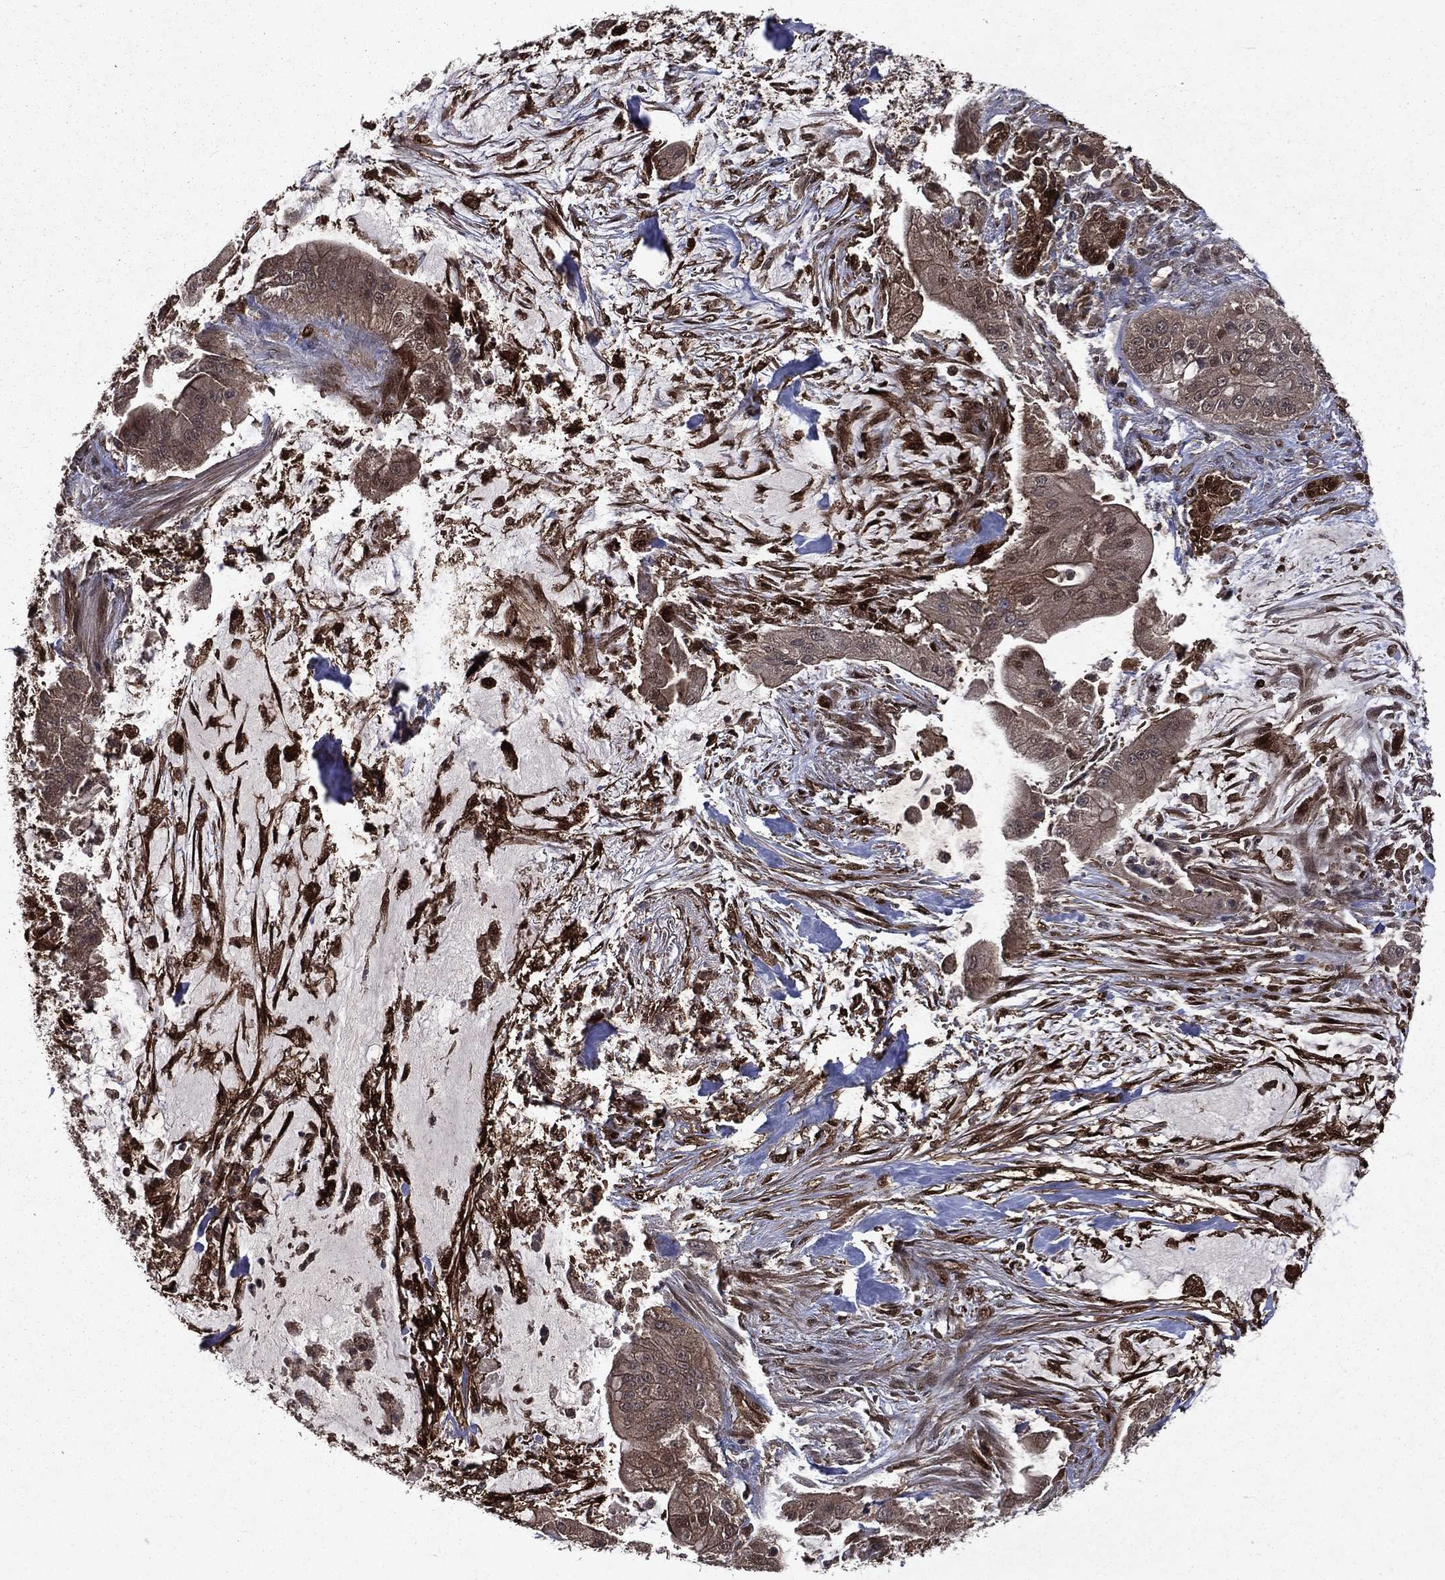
{"staining": {"intensity": "weak", "quantity": "<25%", "location": "cytoplasmic/membranous"}, "tissue": "pancreatic cancer", "cell_type": "Tumor cells", "image_type": "cancer", "snomed": [{"axis": "morphology", "description": "Normal tissue, NOS"}, {"axis": "morphology", "description": "Inflammation, NOS"}, {"axis": "morphology", "description": "Adenocarcinoma, NOS"}, {"axis": "topography", "description": "Pancreas"}], "caption": "This is a micrograph of immunohistochemistry staining of adenocarcinoma (pancreatic), which shows no expression in tumor cells.", "gene": "FGD1", "patient": {"sex": "male", "age": 57}}